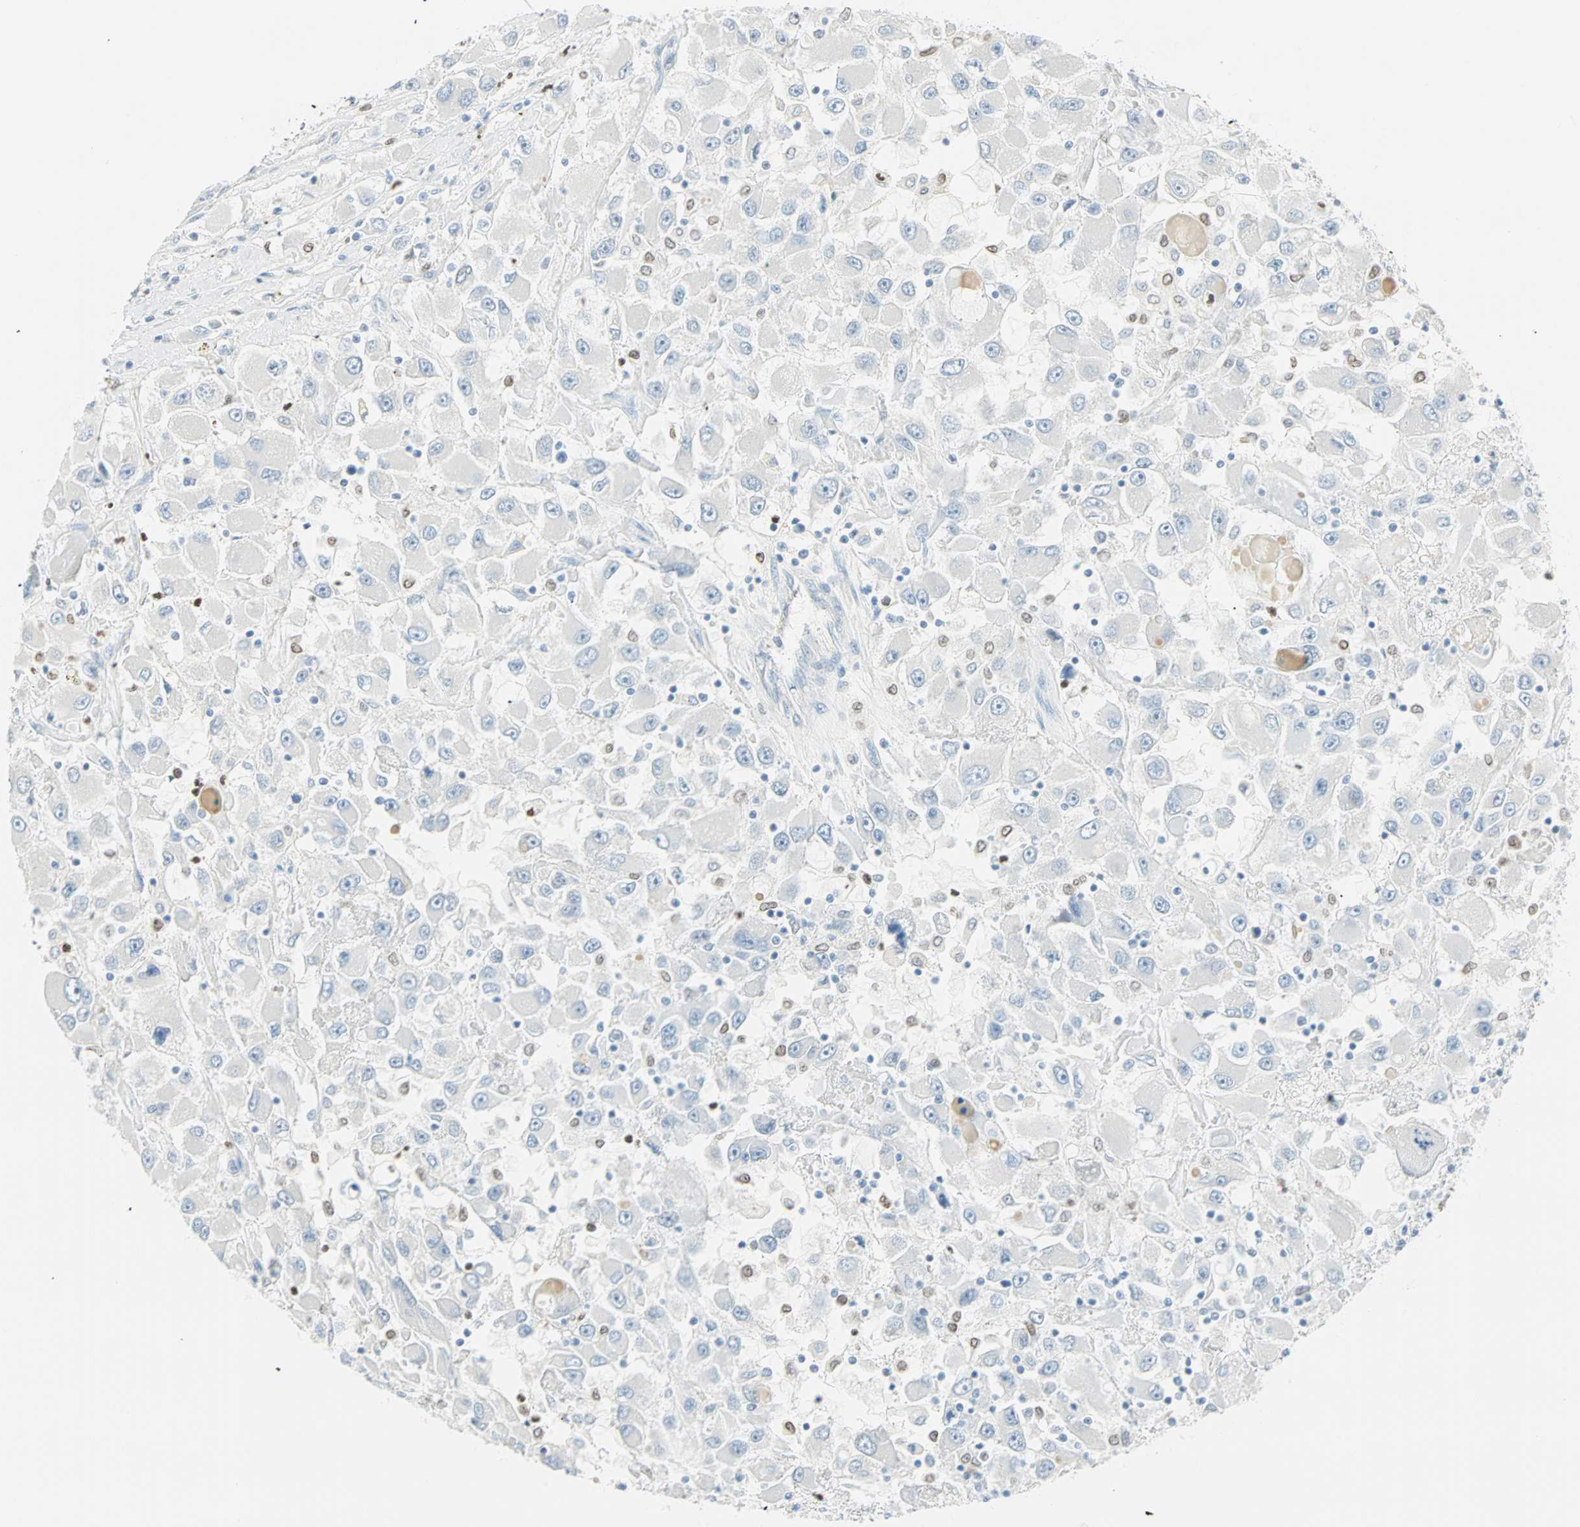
{"staining": {"intensity": "negative", "quantity": "none", "location": "none"}, "tissue": "renal cancer", "cell_type": "Tumor cells", "image_type": "cancer", "snomed": [{"axis": "morphology", "description": "Adenocarcinoma, NOS"}, {"axis": "topography", "description": "Kidney"}], "caption": "Tumor cells are negative for protein expression in human renal cancer (adenocarcinoma).", "gene": "MLLT10", "patient": {"sex": "female", "age": 52}}